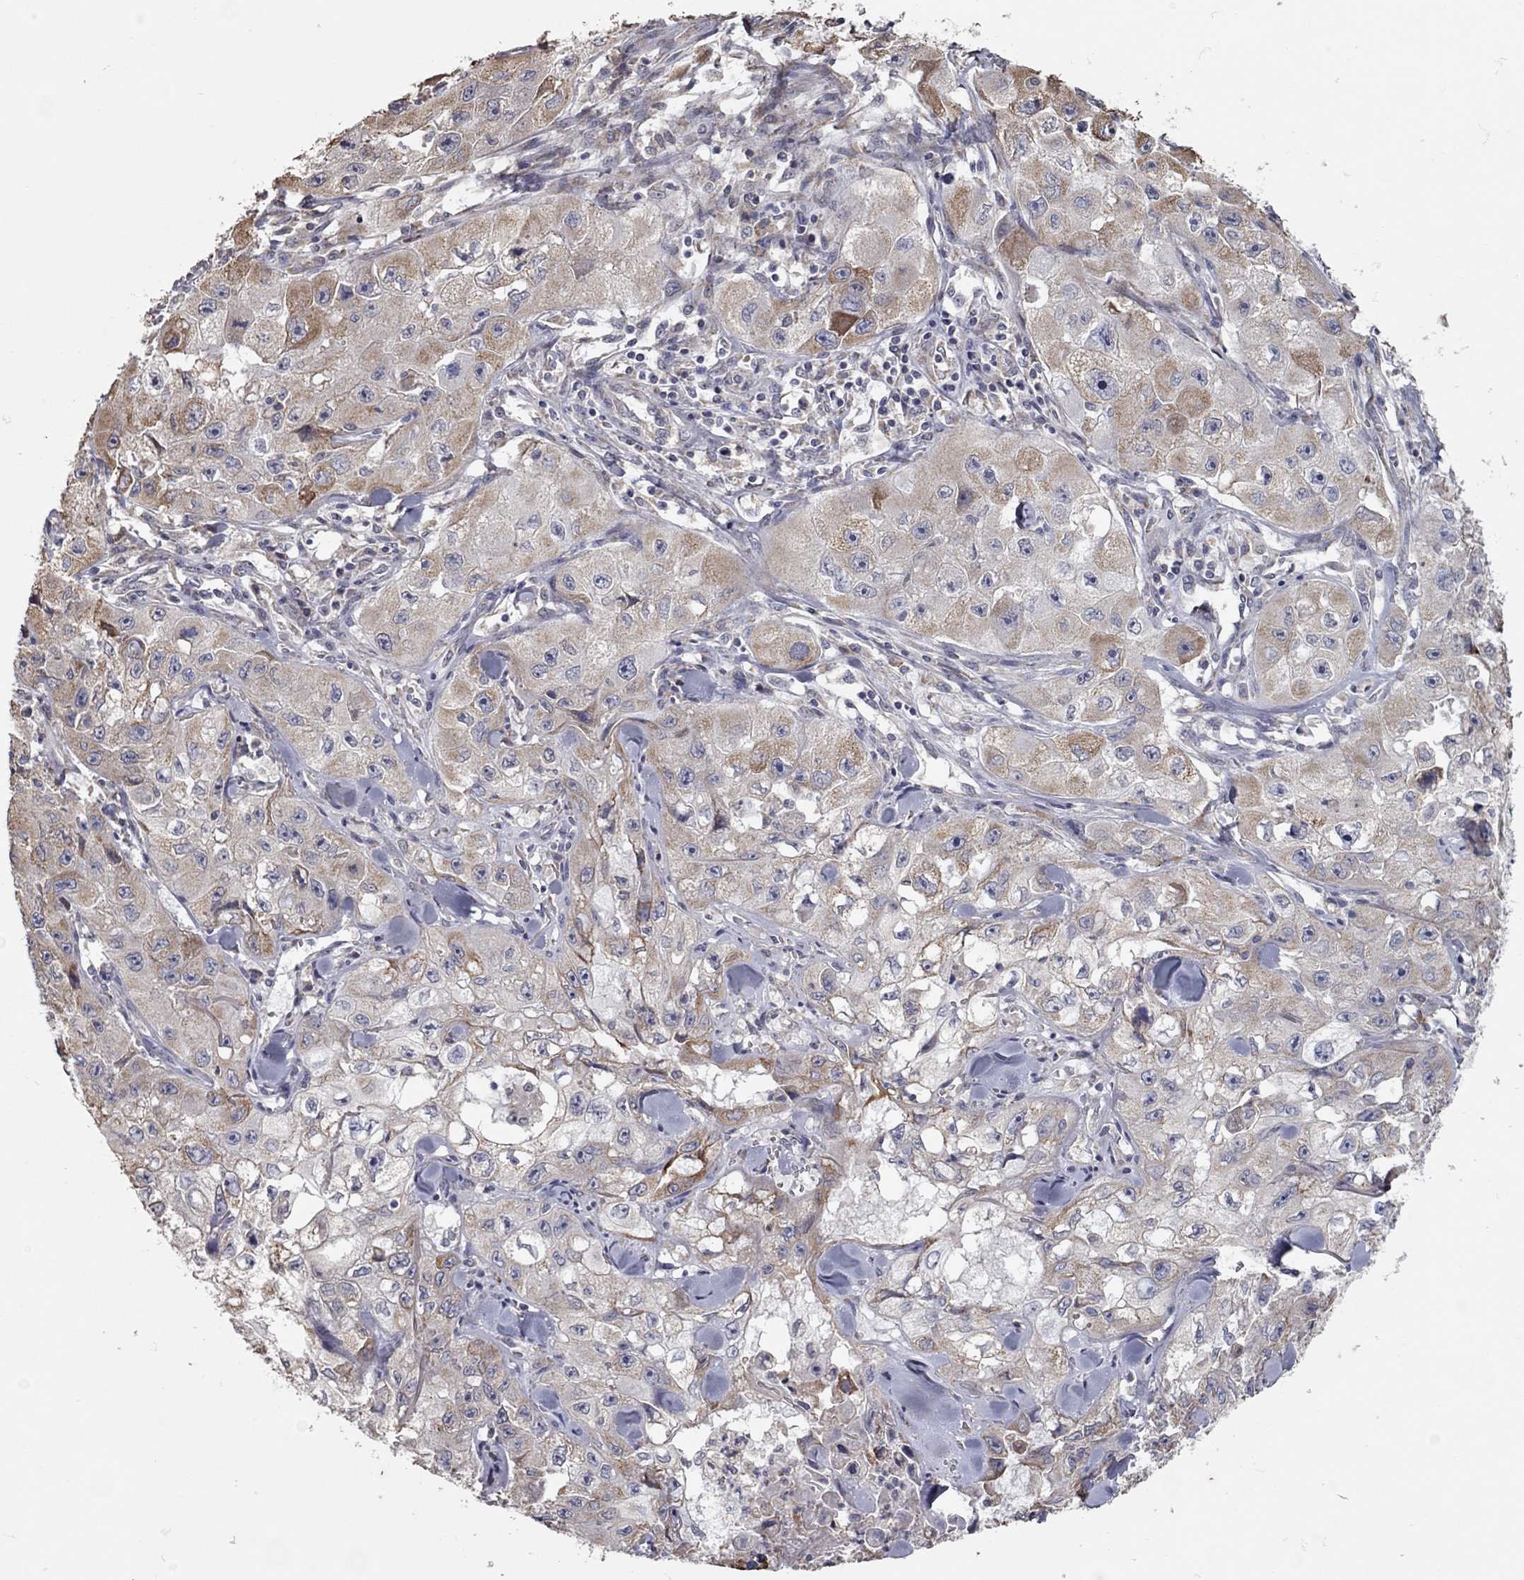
{"staining": {"intensity": "moderate", "quantity": "25%-75%", "location": "cytoplasmic/membranous"}, "tissue": "skin cancer", "cell_type": "Tumor cells", "image_type": "cancer", "snomed": [{"axis": "morphology", "description": "Squamous cell carcinoma, NOS"}, {"axis": "topography", "description": "Skin"}, {"axis": "topography", "description": "Subcutis"}], "caption": "Immunohistochemical staining of skin squamous cell carcinoma displays medium levels of moderate cytoplasmic/membranous expression in about 25%-75% of tumor cells. Using DAB (3,3'-diaminobenzidine) (brown) and hematoxylin (blue) stains, captured at high magnification using brightfield microscopy.", "gene": "XAGE2", "patient": {"sex": "male", "age": 73}}